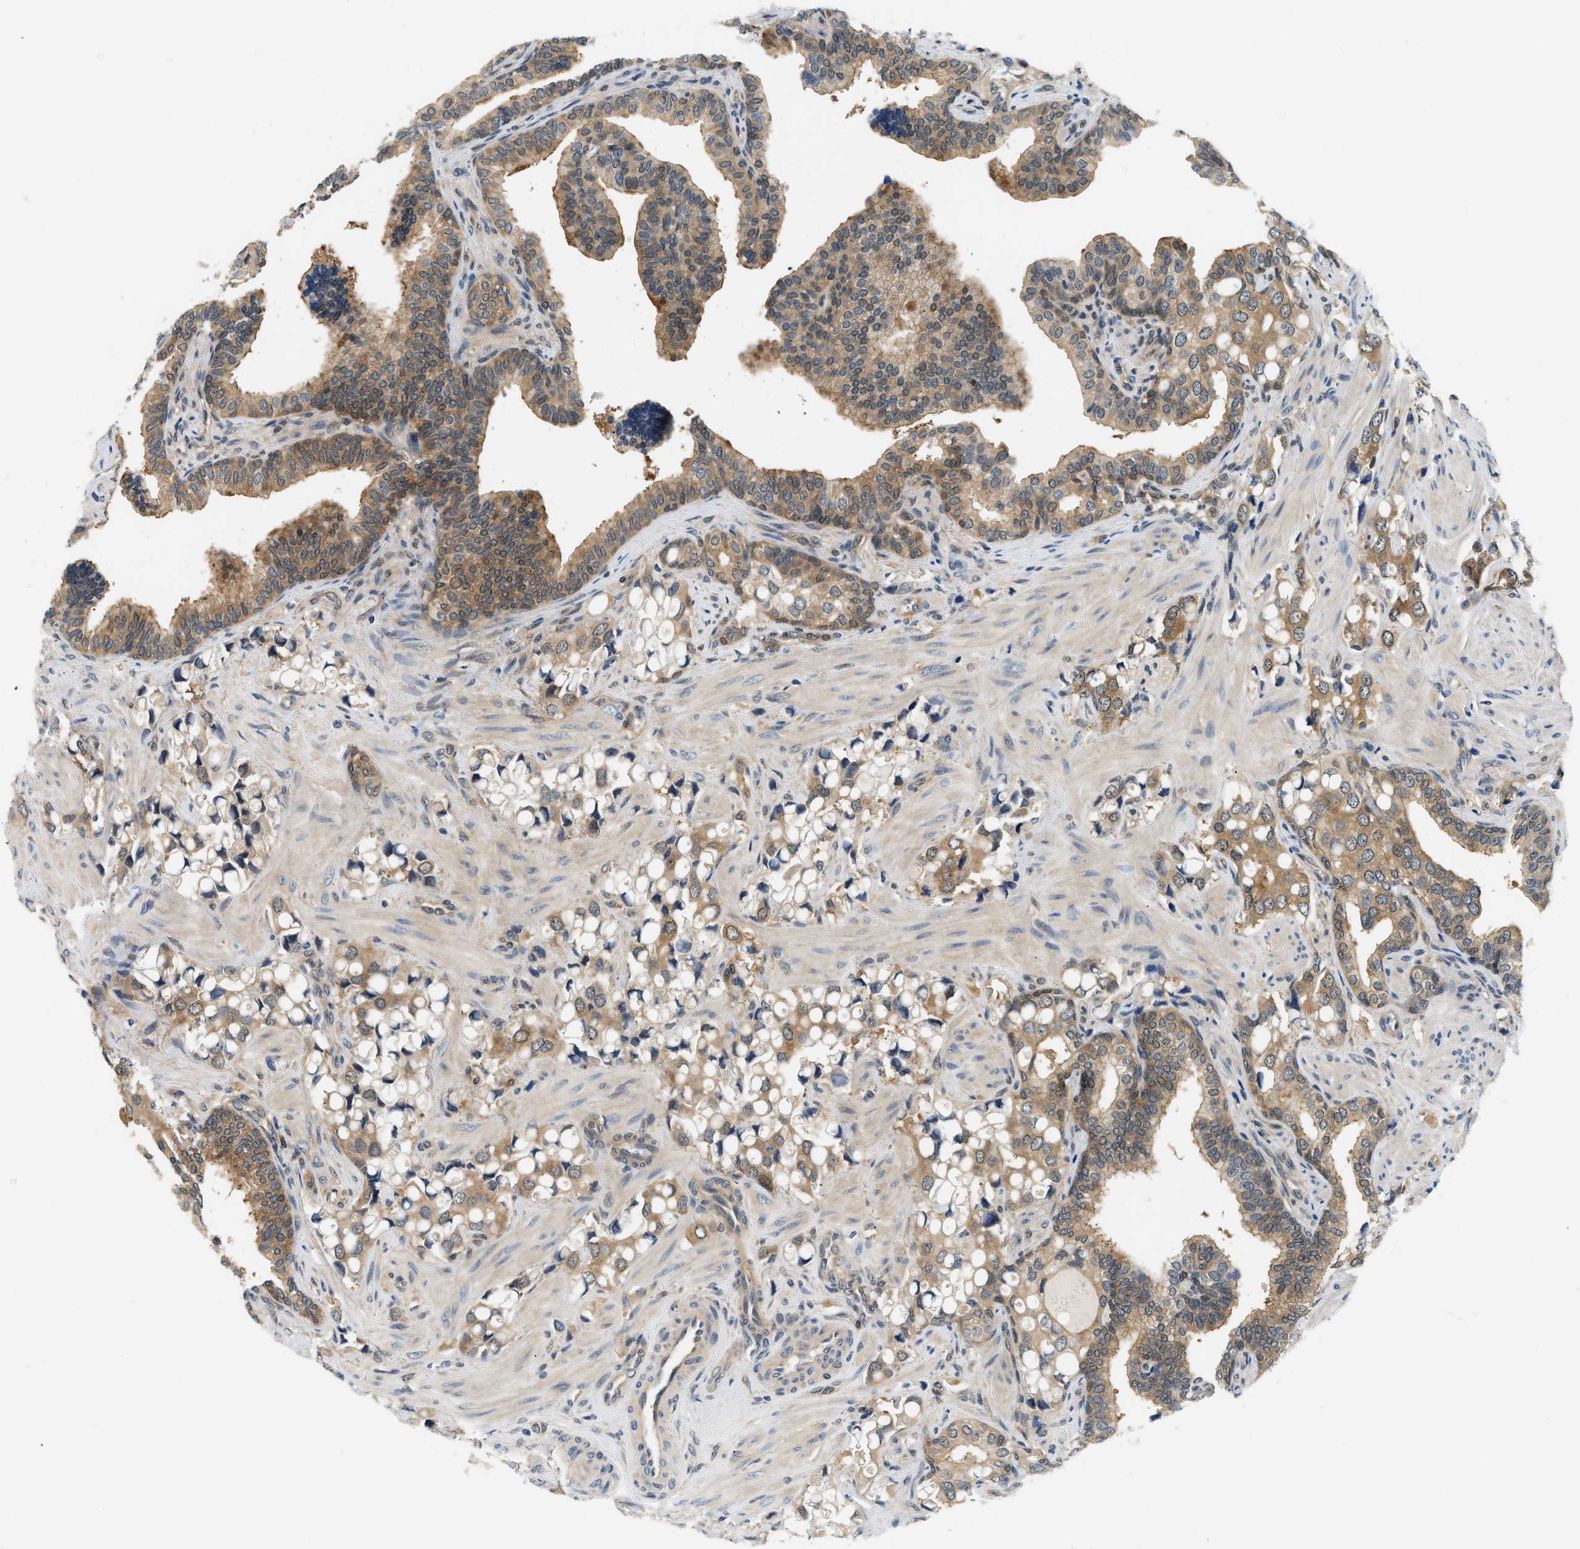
{"staining": {"intensity": "moderate", "quantity": ">75%", "location": "cytoplasmic/membranous"}, "tissue": "prostate cancer", "cell_type": "Tumor cells", "image_type": "cancer", "snomed": [{"axis": "morphology", "description": "Adenocarcinoma, High grade"}, {"axis": "topography", "description": "Prostate"}], "caption": "Prostate cancer tissue shows moderate cytoplasmic/membranous positivity in about >75% of tumor cells", "gene": "EIF4EBP2", "patient": {"sex": "male", "age": 52}}